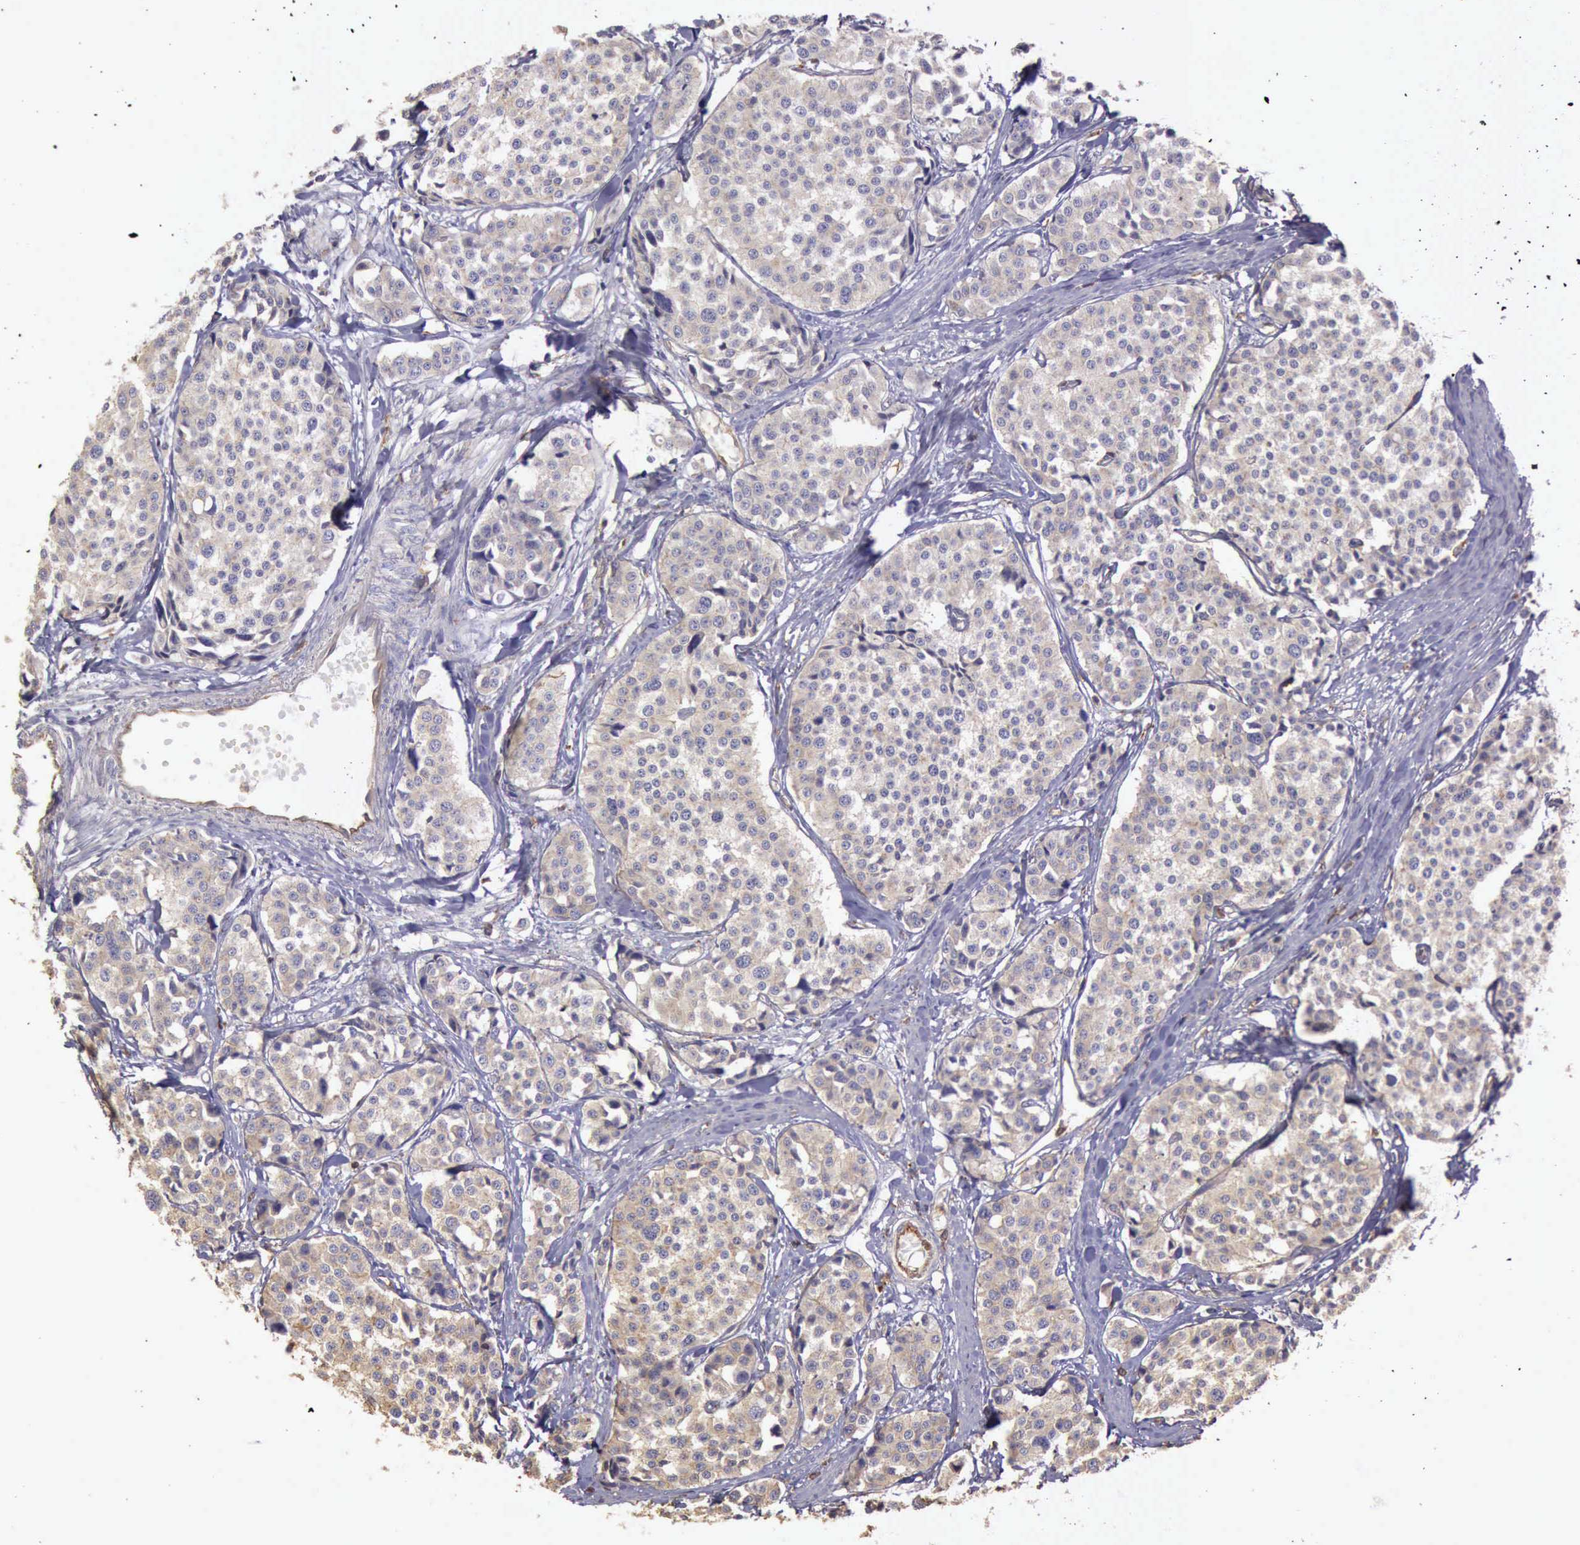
{"staining": {"intensity": "weak", "quantity": "25%-75%", "location": "cytoplasmic/membranous"}, "tissue": "carcinoid", "cell_type": "Tumor cells", "image_type": "cancer", "snomed": [{"axis": "morphology", "description": "Carcinoid, malignant, NOS"}, {"axis": "topography", "description": "Small intestine"}], "caption": "Protein analysis of carcinoid tissue exhibits weak cytoplasmic/membranous staining in approximately 25%-75% of tumor cells. (DAB (3,3'-diaminobenzidine) = brown stain, brightfield microscopy at high magnification).", "gene": "ARHGAP4", "patient": {"sex": "male", "age": 60}}